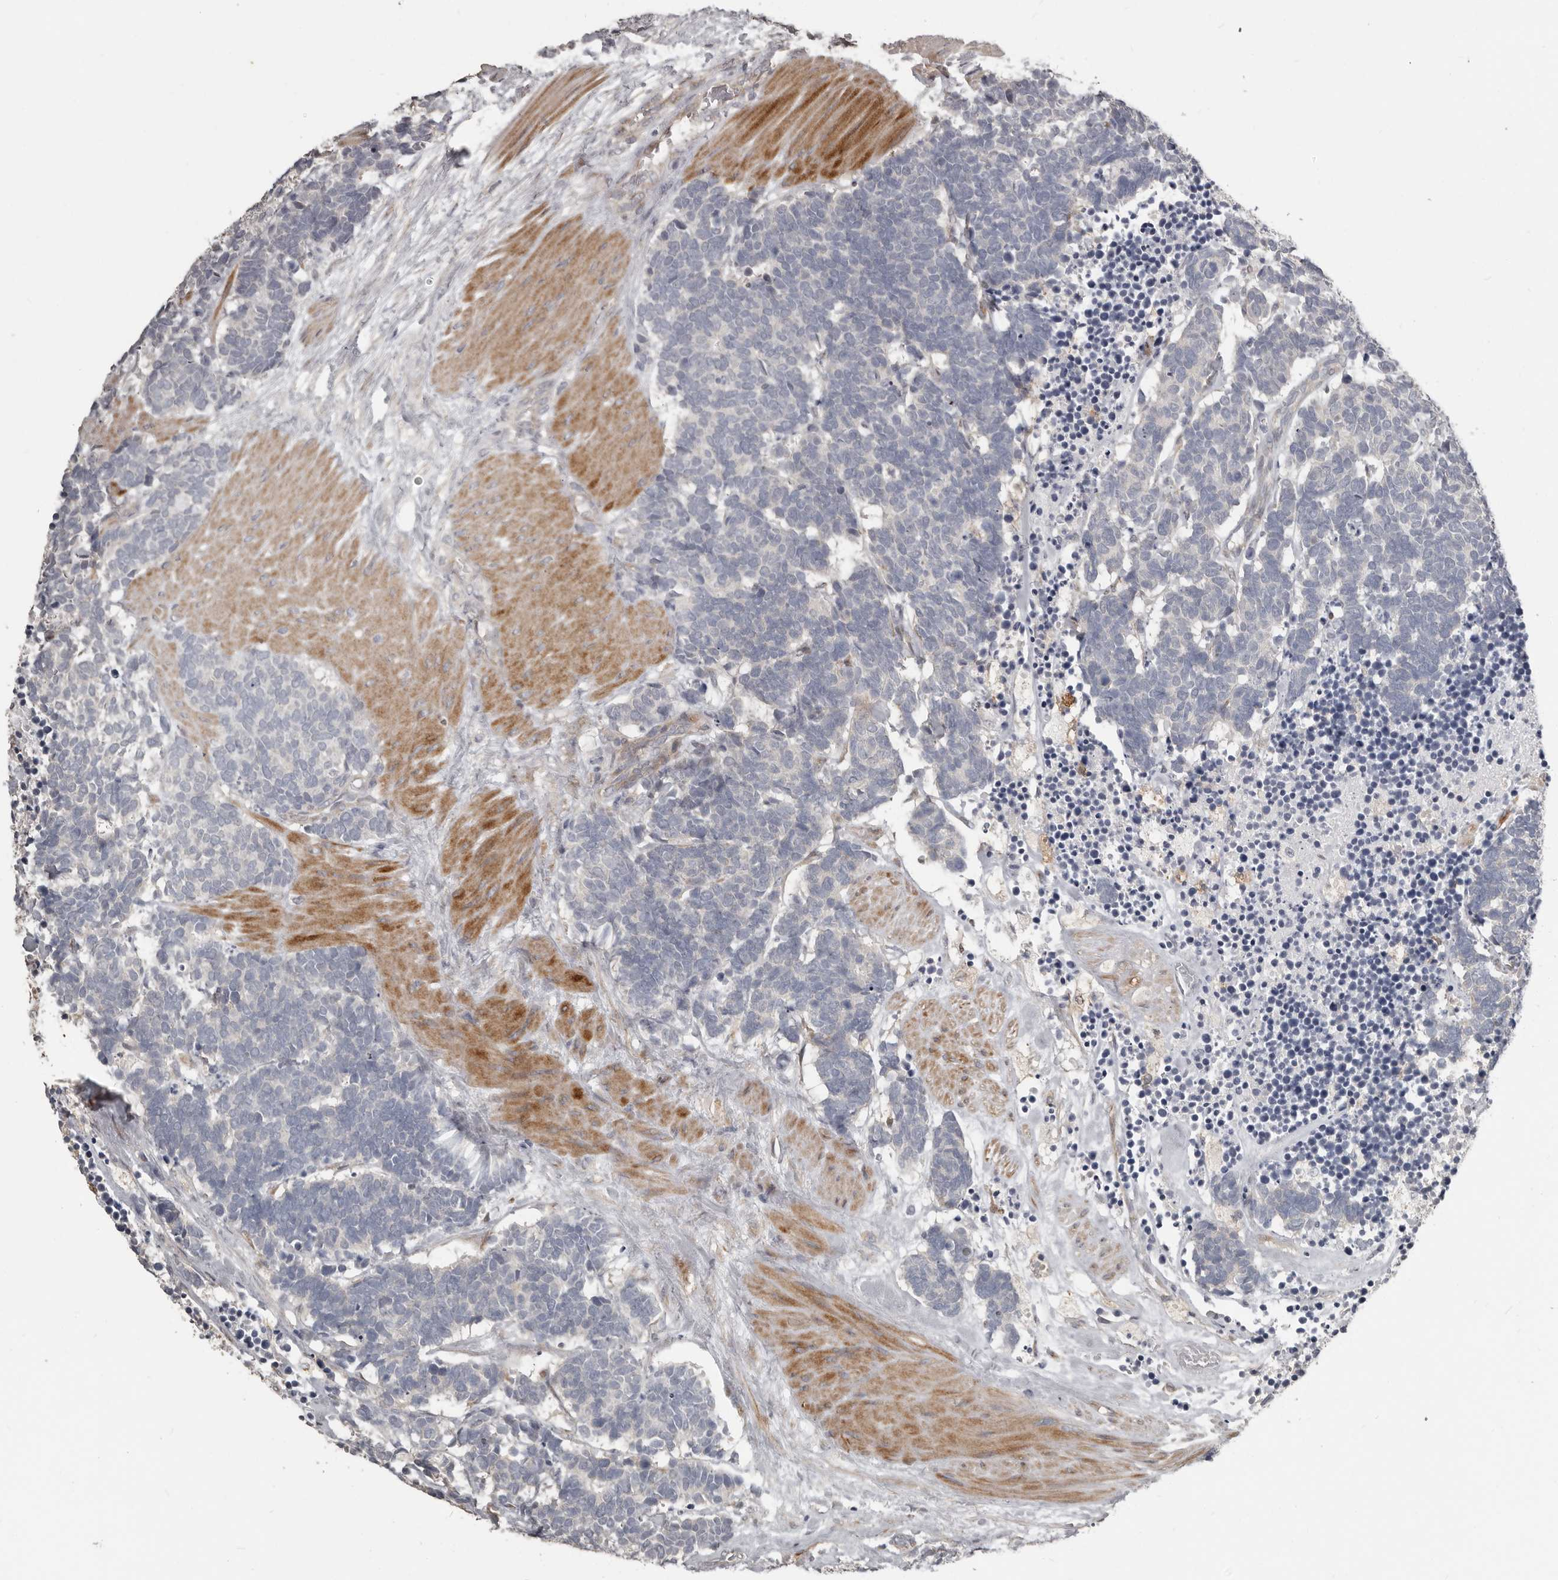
{"staining": {"intensity": "negative", "quantity": "none", "location": "none"}, "tissue": "carcinoid", "cell_type": "Tumor cells", "image_type": "cancer", "snomed": [{"axis": "morphology", "description": "Carcinoma, NOS"}, {"axis": "morphology", "description": "Carcinoid, malignant, NOS"}, {"axis": "topography", "description": "Urinary bladder"}], "caption": "Protein analysis of carcinoid reveals no significant staining in tumor cells. (Stains: DAB (3,3'-diaminobenzidine) IHC with hematoxylin counter stain, Microscopy: brightfield microscopy at high magnification).", "gene": "KCNJ8", "patient": {"sex": "male", "age": 57}}